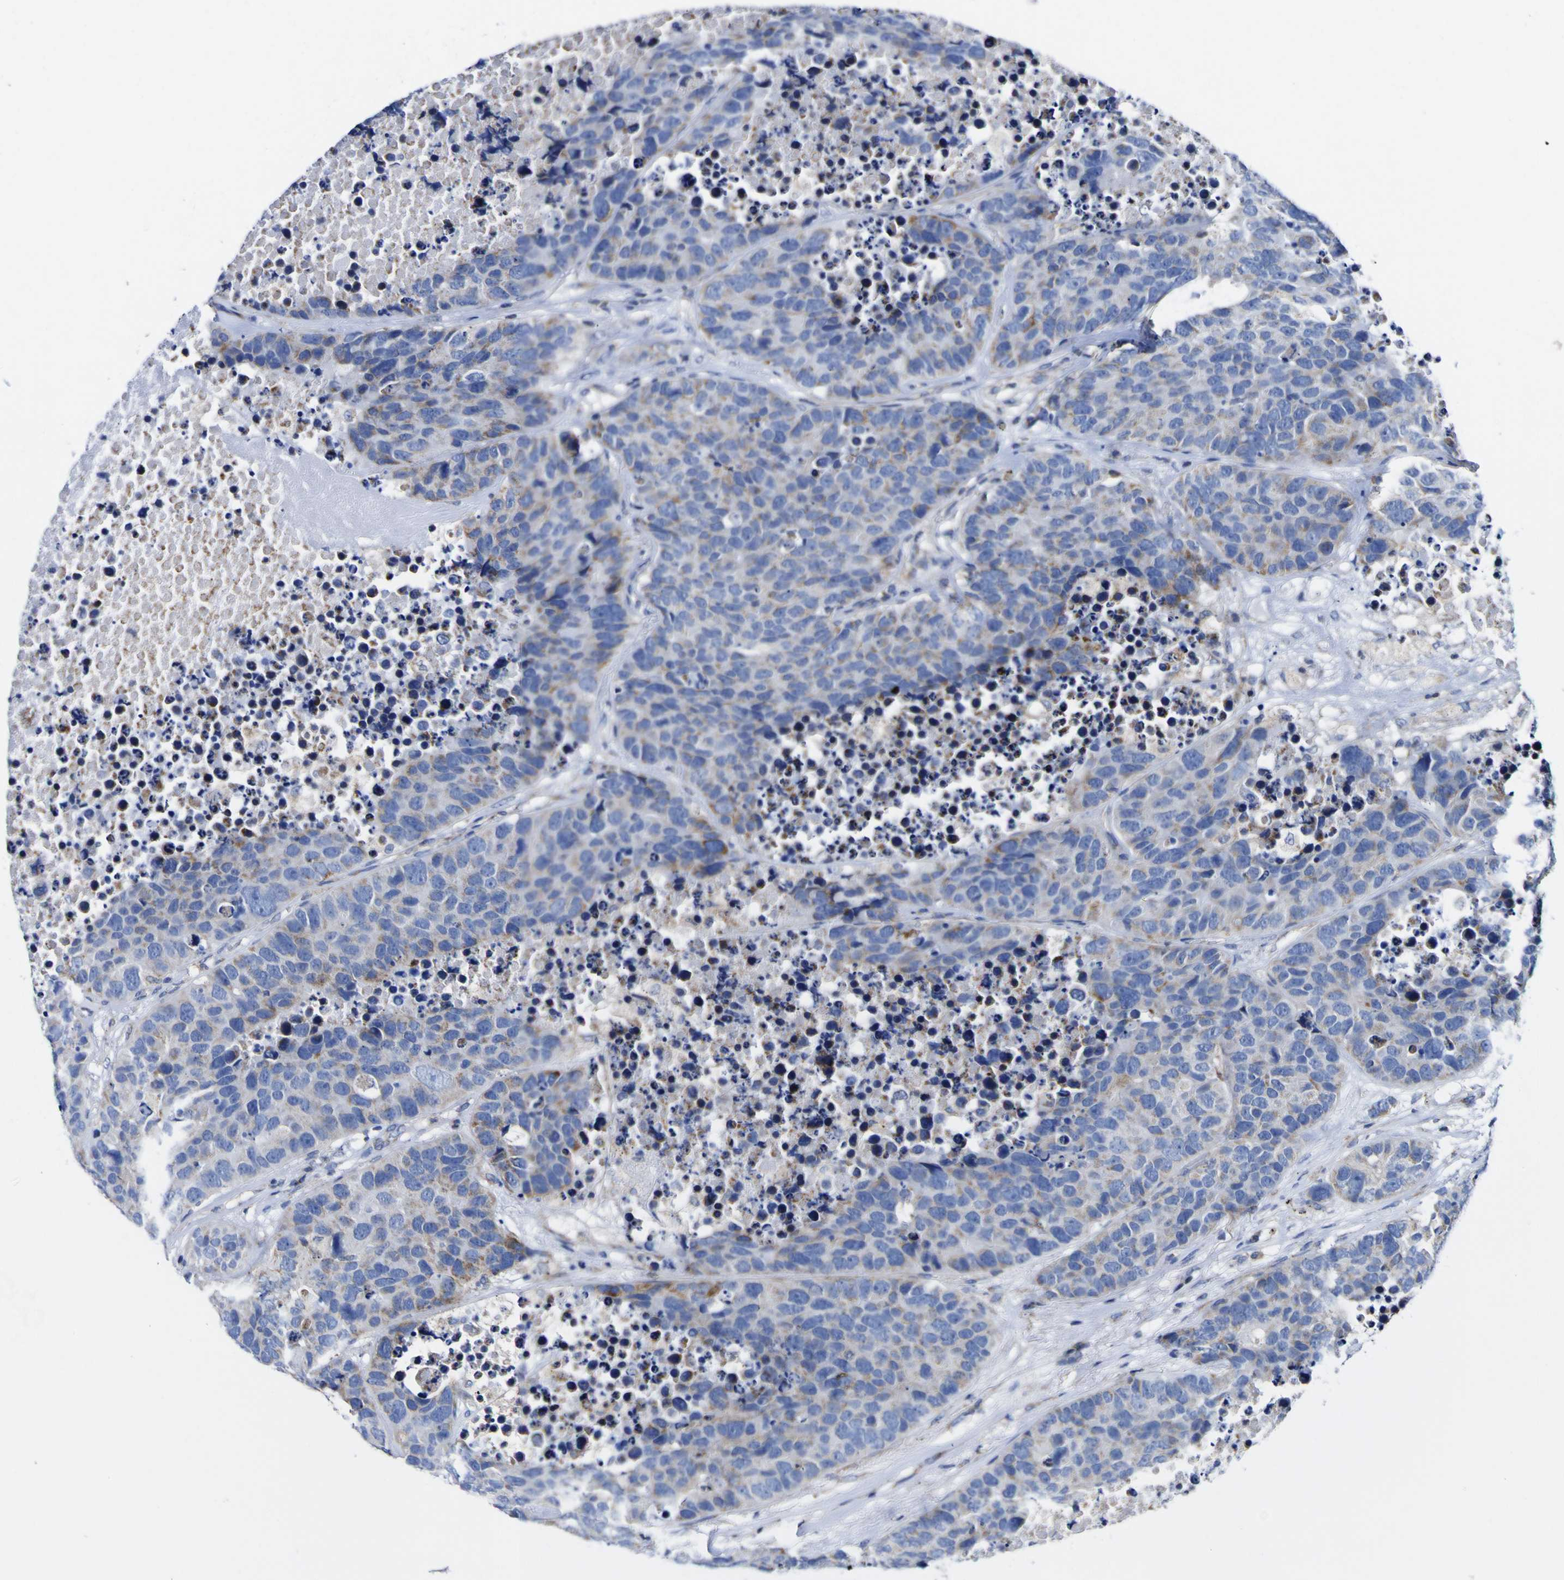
{"staining": {"intensity": "moderate", "quantity": "25%-75%", "location": "cytoplasmic/membranous"}, "tissue": "carcinoid", "cell_type": "Tumor cells", "image_type": "cancer", "snomed": [{"axis": "morphology", "description": "Carcinoid, malignant, NOS"}, {"axis": "topography", "description": "Lung"}], "caption": "Immunohistochemistry image of carcinoid (malignant) stained for a protein (brown), which reveals medium levels of moderate cytoplasmic/membranous expression in about 25%-75% of tumor cells.", "gene": "CCDC90B", "patient": {"sex": "male", "age": 60}}